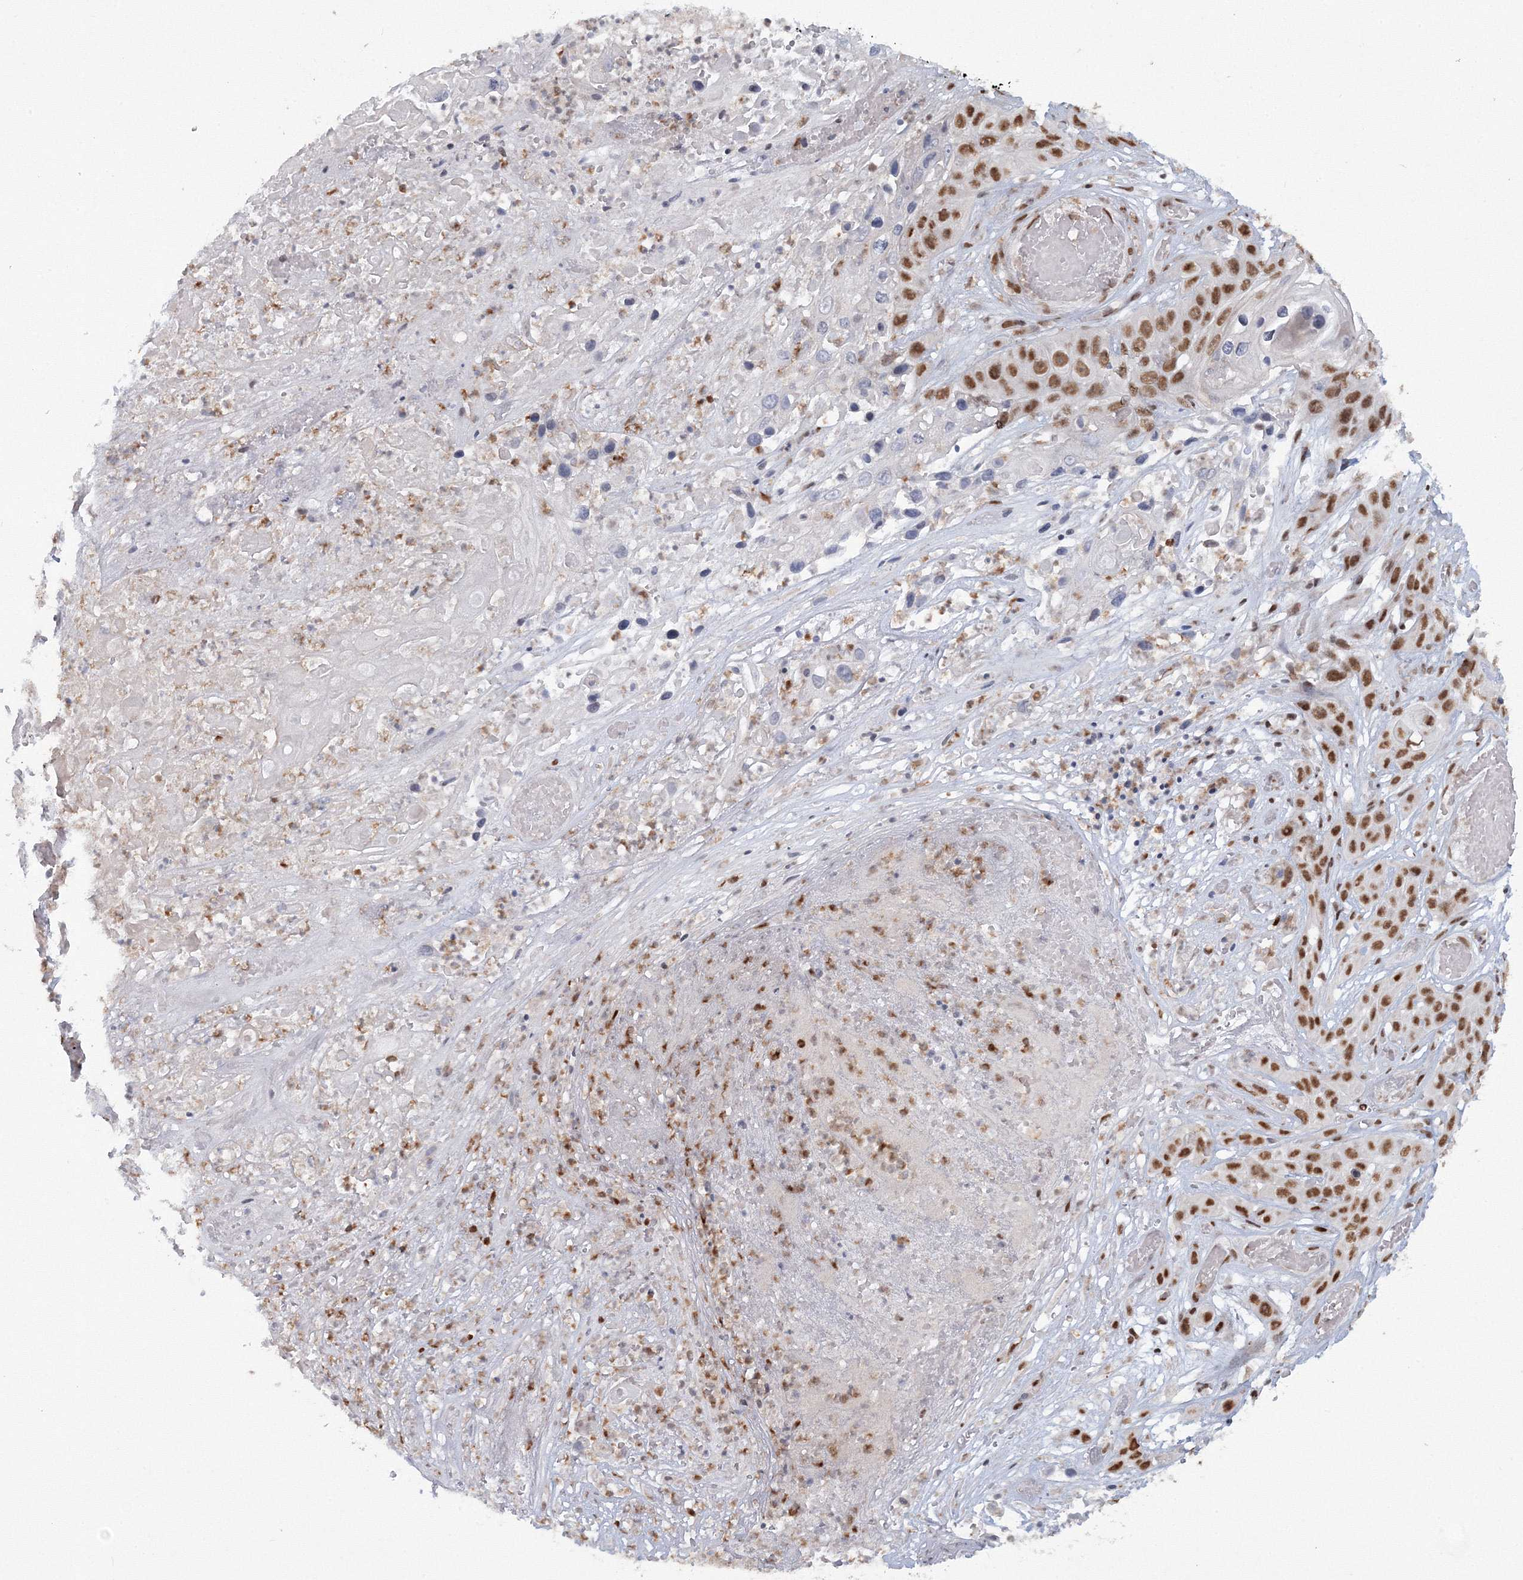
{"staining": {"intensity": "moderate", "quantity": ">75%", "location": "nuclear"}, "tissue": "skin cancer", "cell_type": "Tumor cells", "image_type": "cancer", "snomed": [{"axis": "morphology", "description": "Squamous cell carcinoma, NOS"}, {"axis": "topography", "description": "Skin"}], "caption": "This micrograph reveals immunohistochemistry staining of skin cancer, with medium moderate nuclear positivity in approximately >75% of tumor cells.", "gene": "C3orf33", "patient": {"sex": "male", "age": 55}}